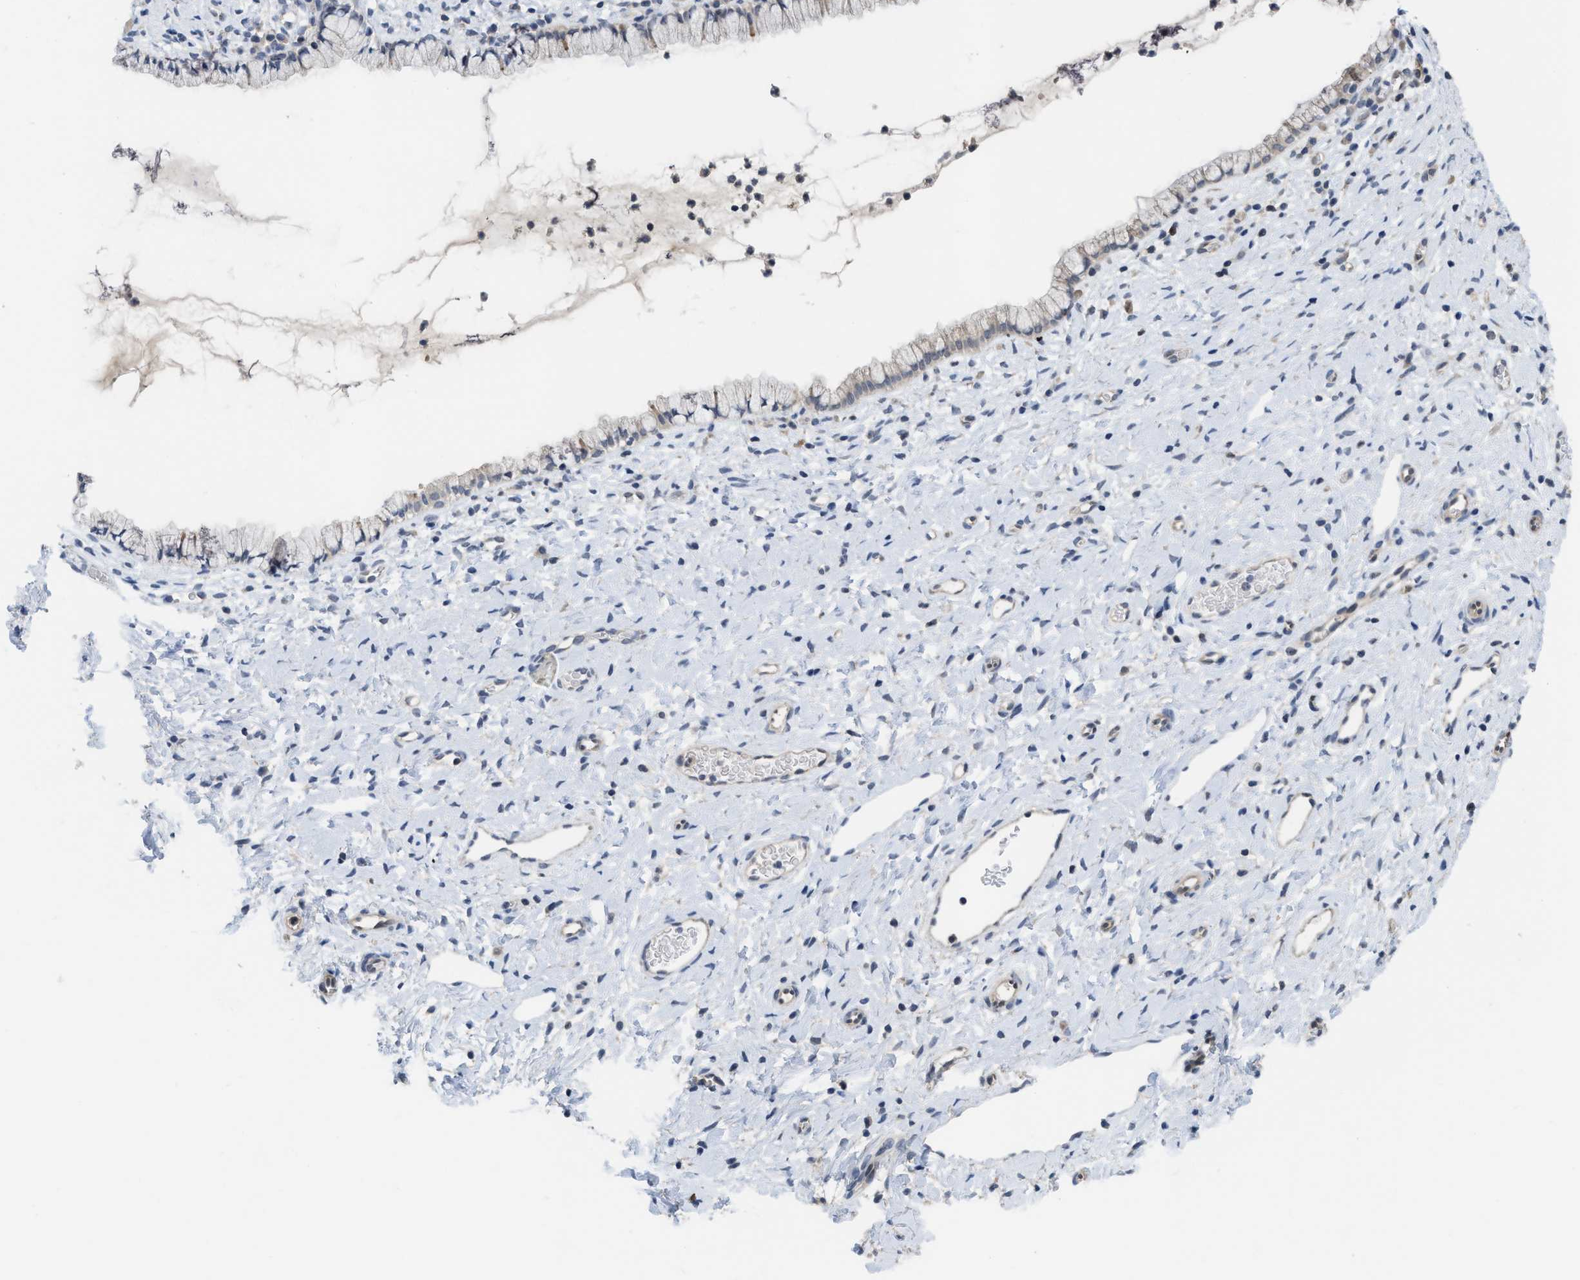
{"staining": {"intensity": "negative", "quantity": "none", "location": "none"}, "tissue": "cervix", "cell_type": "Glandular cells", "image_type": "normal", "snomed": [{"axis": "morphology", "description": "Normal tissue, NOS"}, {"axis": "topography", "description": "Cervix"}], "caption": "Immunohistochemistry (IHC) photomicrograph of unremarkable cervix: cervix stained with DAB (3,3'-diaminobenzidine) demonstrates no significant protein staining in glandular cells. (Stains: DAB (3,3'-diaminobenzidine) IHC with hematoxylin counter stain, Microscopy: brightfield microscopy at high magnification).", "gene": "LDAF1", "patient": {"sex": "female", "age": 72}}